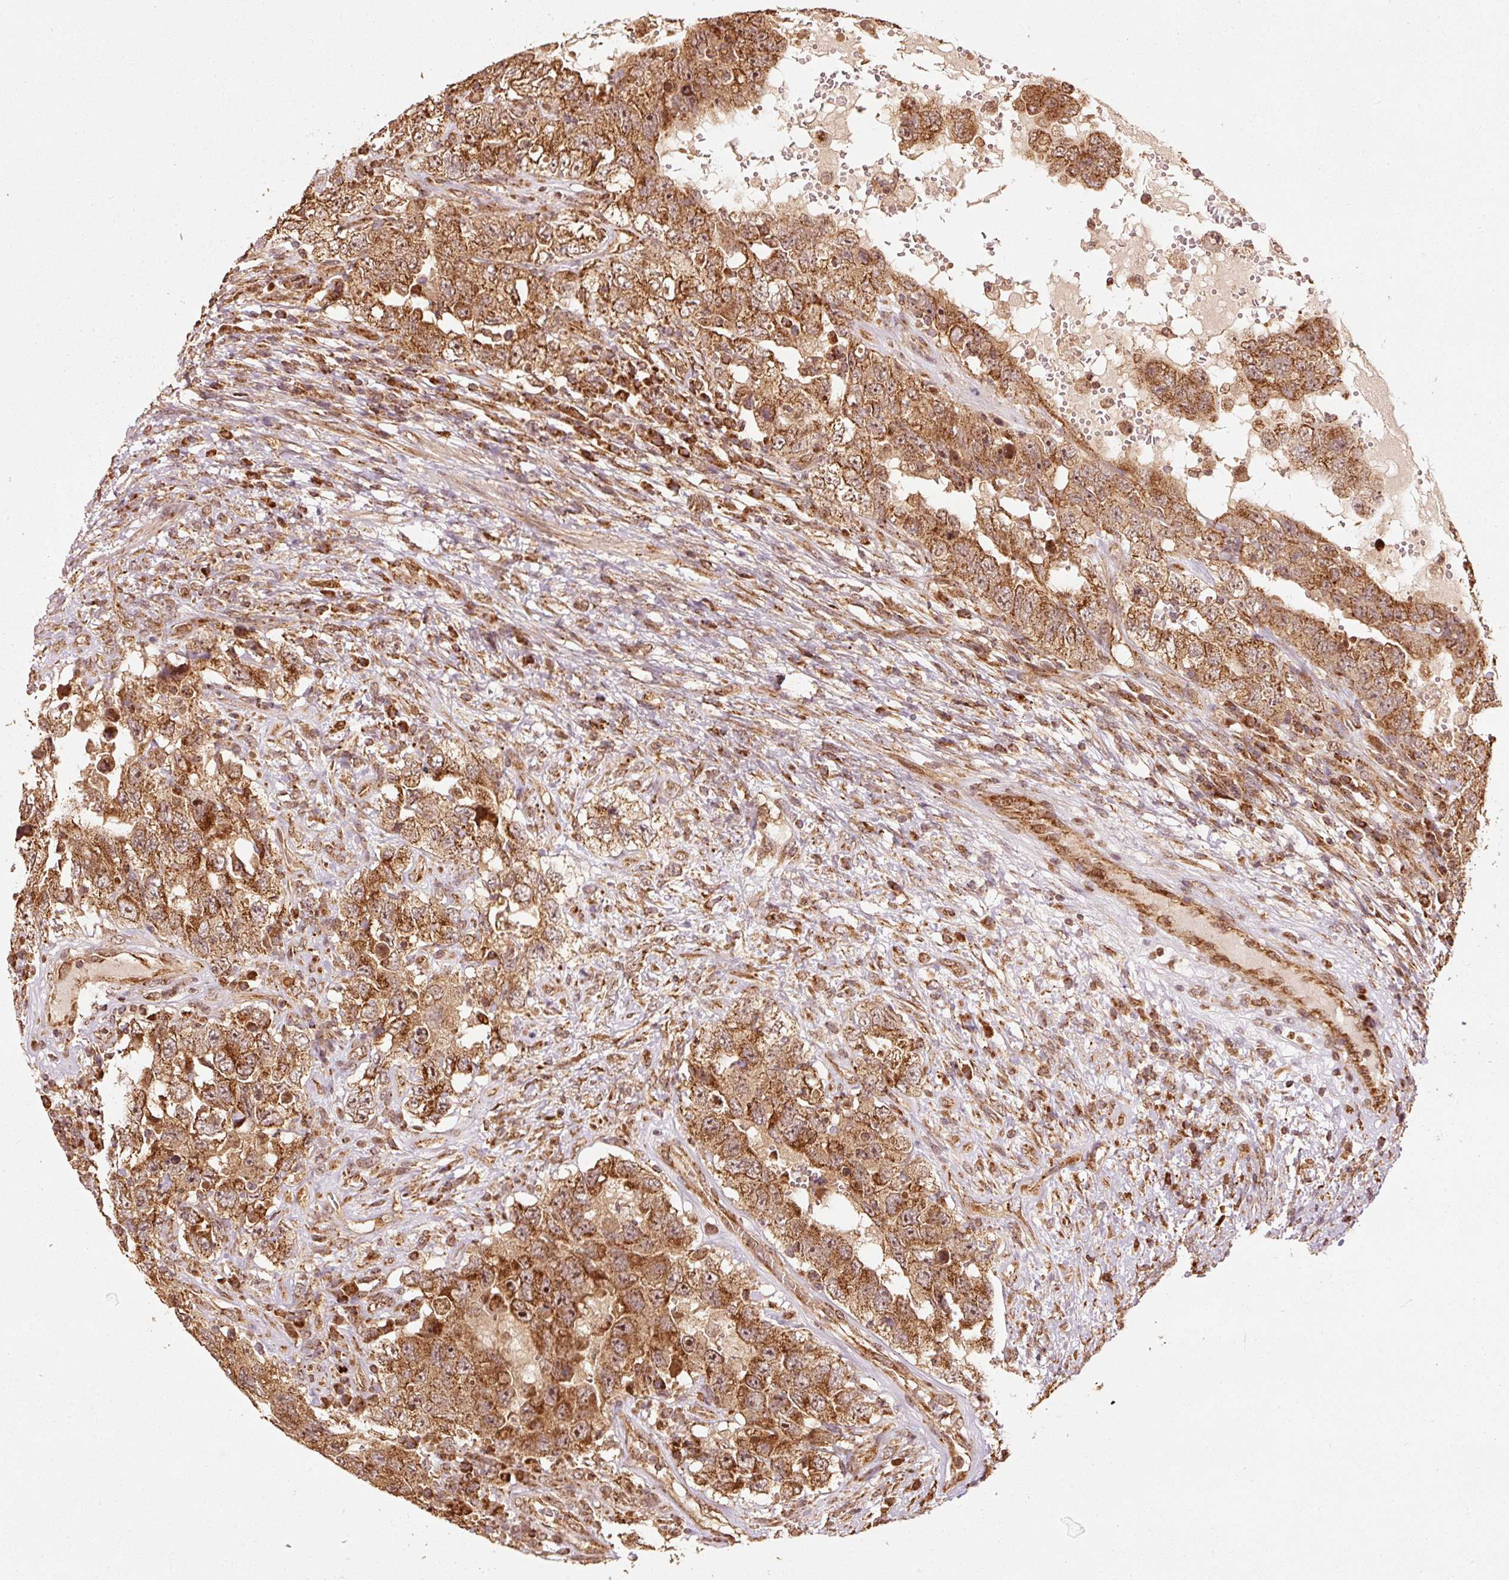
{"staining": {"intensity": "strong", "quantity": ">75%", "location": "cytoplasmic/membranous,nuclear"}, "tissue": "testis cancer", "cell_type": "Tumor cells", "image_type": "cancer", "snomed": [{"axis": "morphology", "description": "Carcinoma, Embryonal, NOS"}, {"axis": "topography", "description": "Testis"}], "caption": "A brown stain highlights strong cytoplasmic/membranous and nuclear positivity of a protein in testis cancer (embryonal carcinoma) tumor cells.", "gene": "MRPL16", "patient": {"sex": "male", "age": 26}}